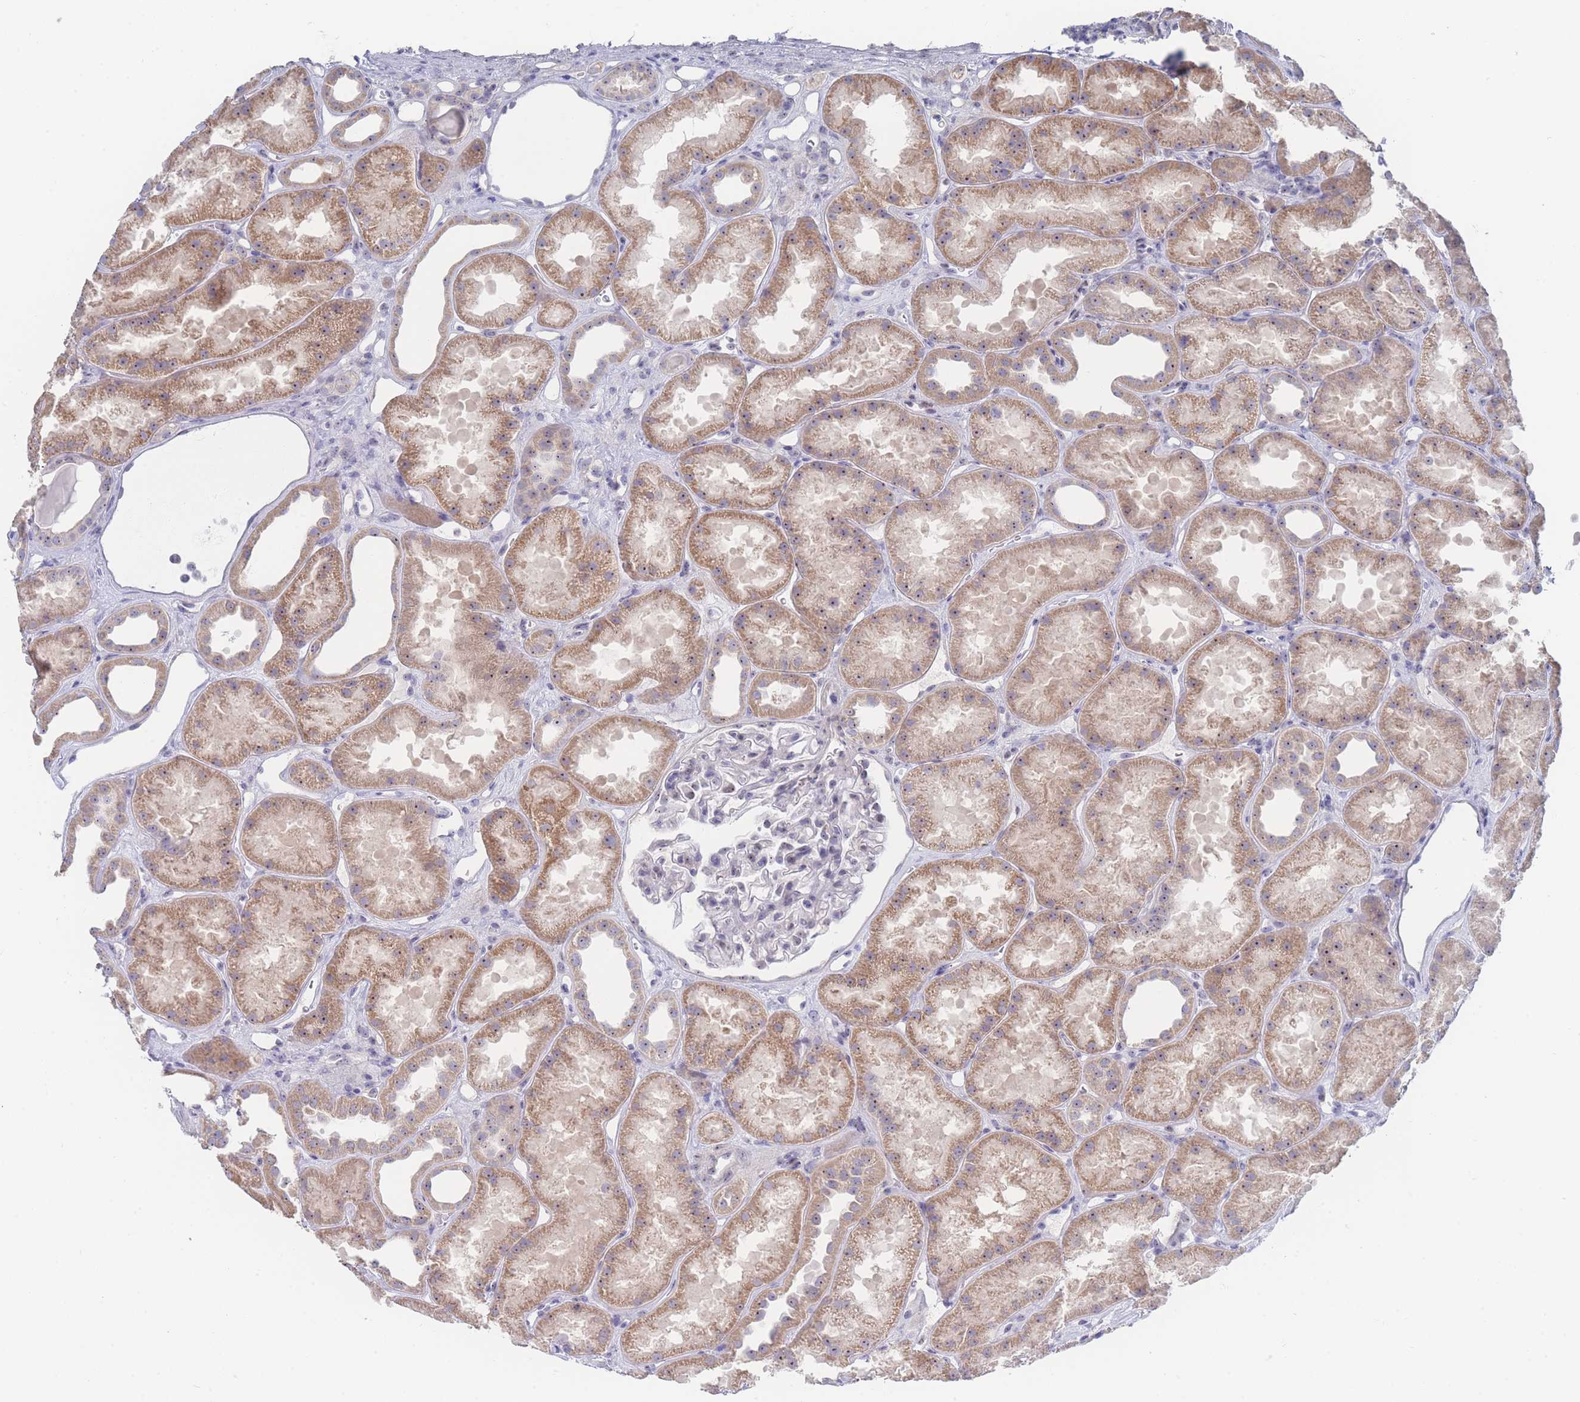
{"staining": {"intensity": "negative", "quantity": "none", "location": "none"}, "tissue": "kidney", "cell_type": "Cells in glomeruli", "image_type": "normal", "snomed": [{"axis": "morphology", "description": "Normal tissue, NOS"}, {"axis": "topography", "description": "Kidney"}], "caption": "This is an immunohistochemistry histopathology image of normal kidney. There is no staining in cells in glomeruli.", "gene": "ZNF142", "patient": {"sex": "male", "age": 61}}